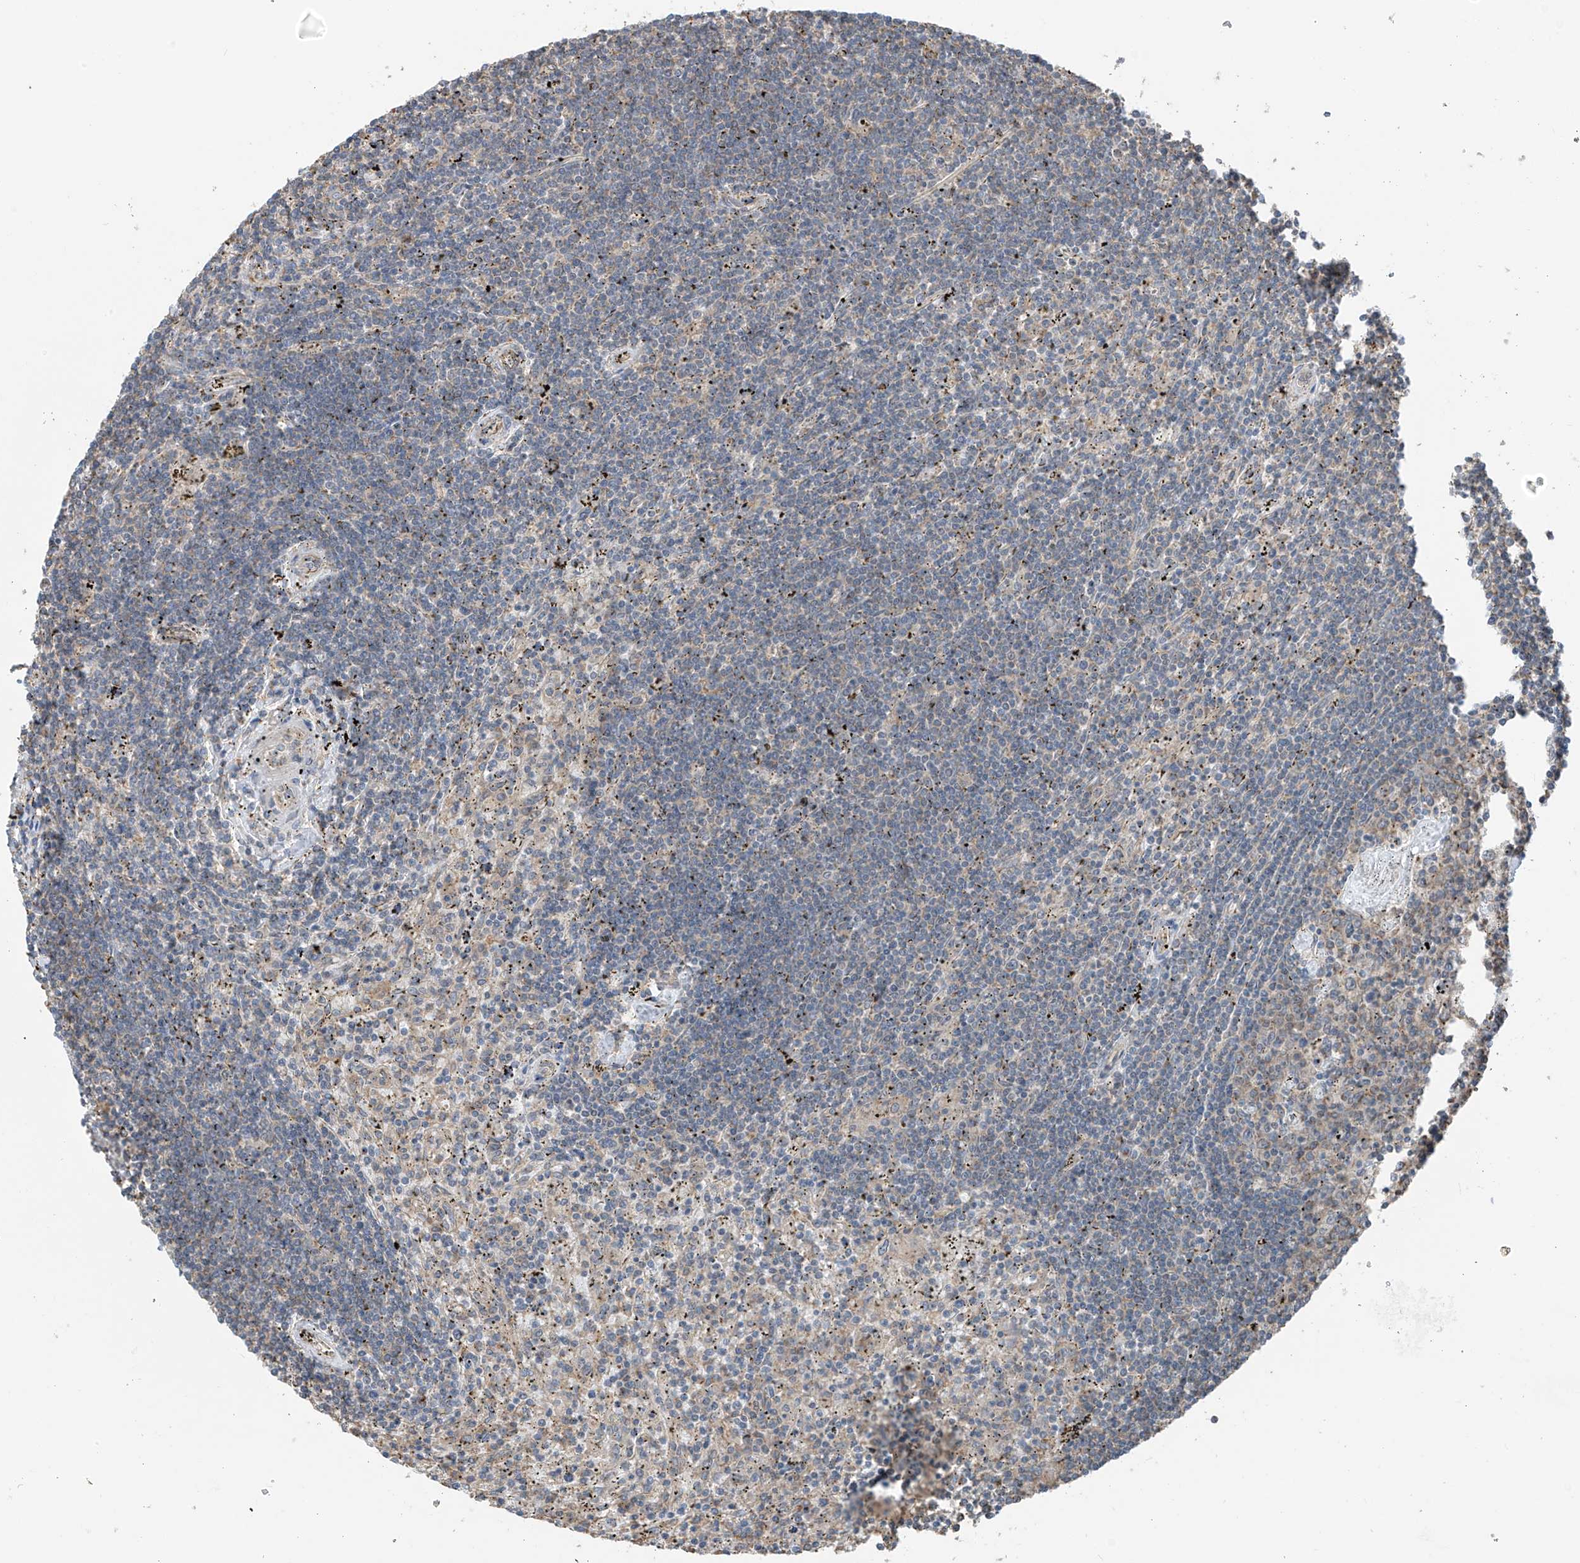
{"staining": {"intensity": "negative", "quantity": "none", "location": "none"}, "tissue": "lymphoma", "cell_type": "Tumor cells", "image_type": "cancer", "snomed": [{"axis": "morphology", "description": "Malignant lymphoma, non-Hodgkin's type, Low grade"}, {"axis": "topography", "description": "Spleen"}], "caption": "Lymphoma was stained to show a protein in brown. There is no significant positivity in tumor cells. (Brightfield microscopy of DAB (3,3'-diaminobenzidine) IHC at high magnification).", "gene": "ZNF189", "patient": {"sex": "male", "age": 76}}